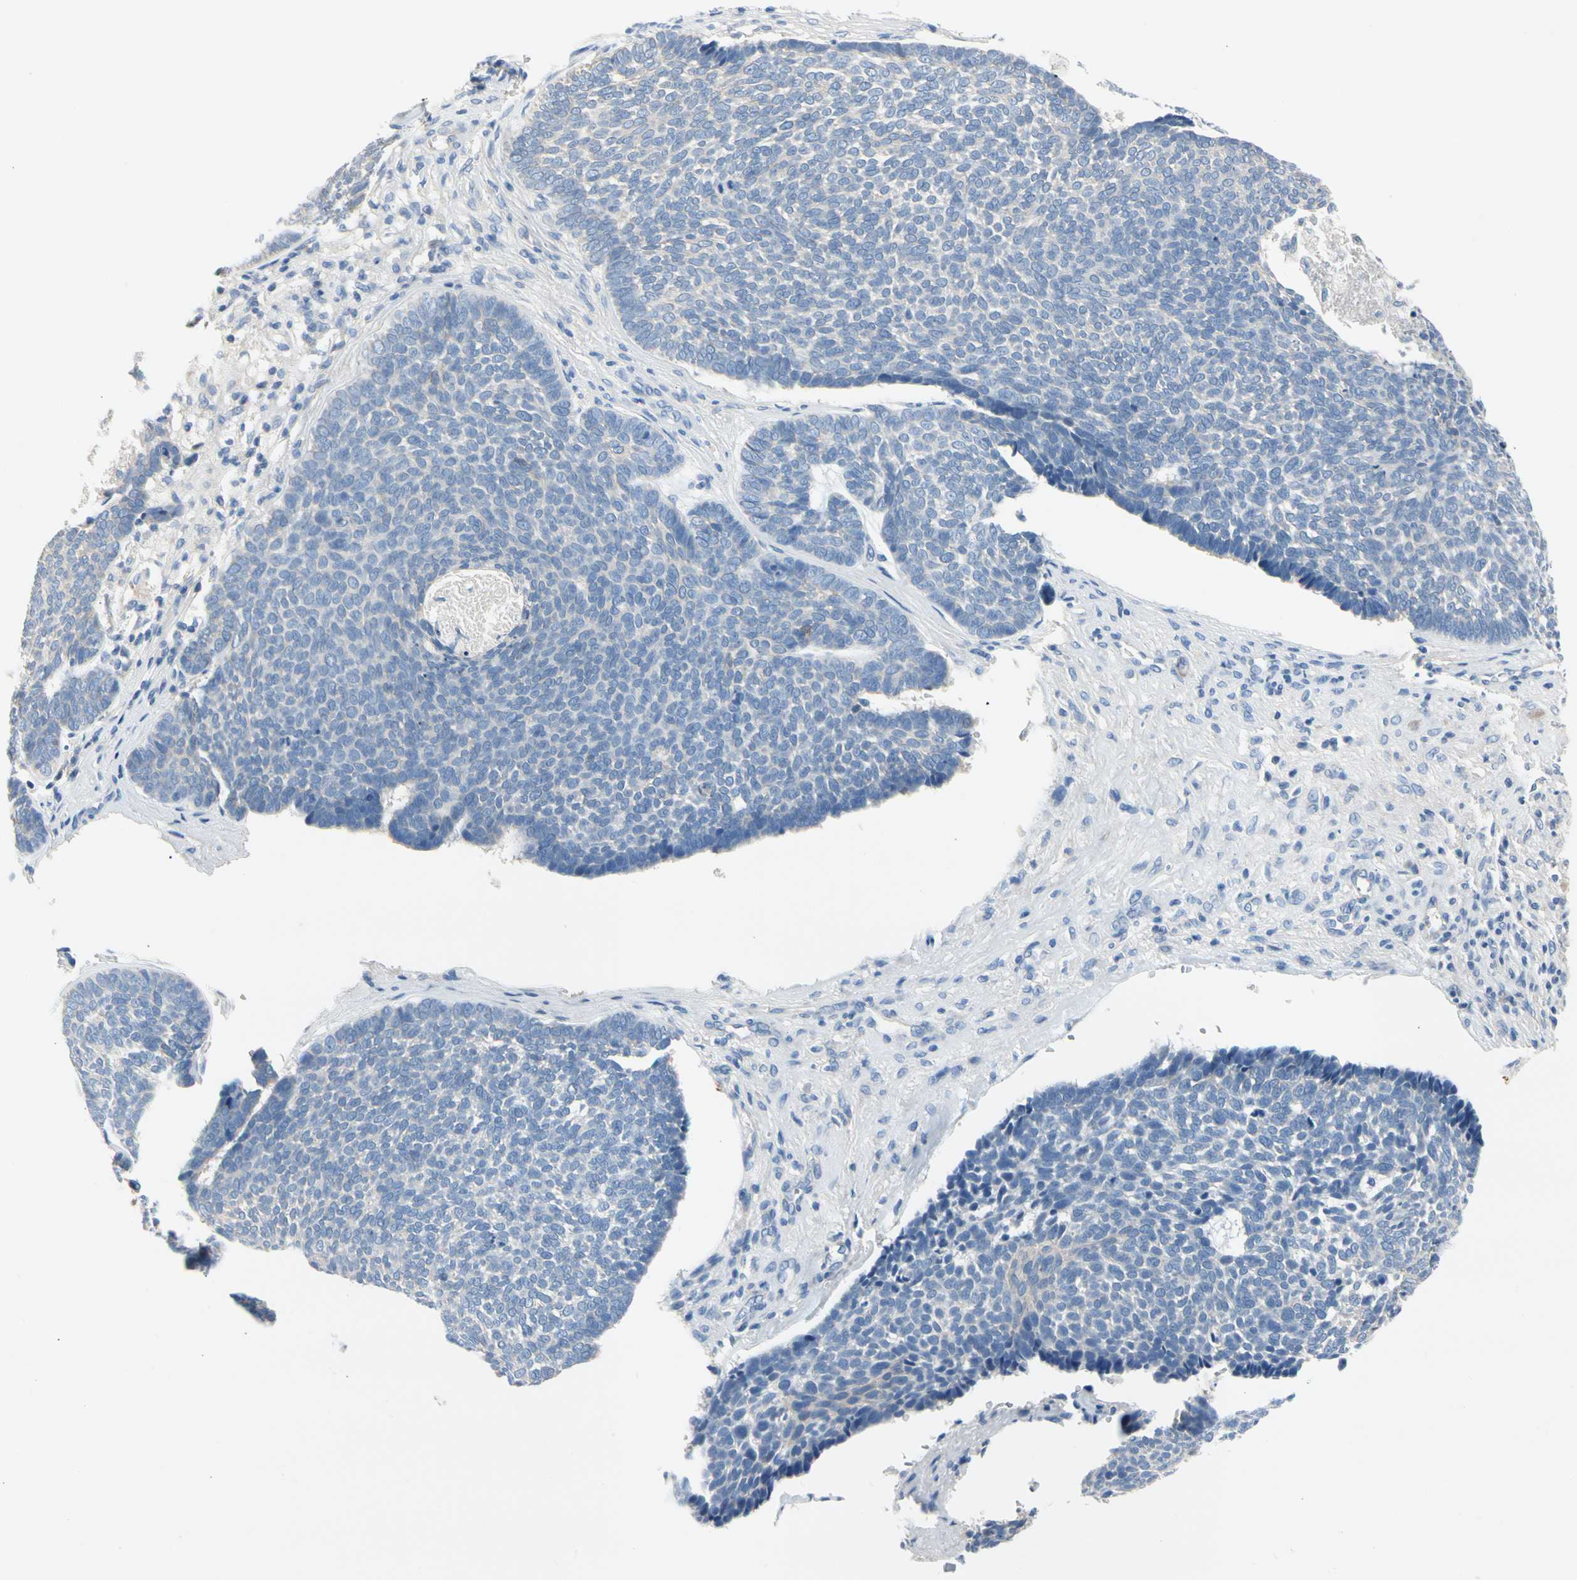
{"staining": {"intensity": "negative", "quantity": "none", "location": "none"}, "tissue": "skin cancer", "cell_type": "Tumor cells", "image_type": "cancer", "snomed": [{"axis": "morphology", "description": "Basal cell carcinoma"}, {"axis": "topography", "description": "Skin"}], "caption": "Skin cancer (basal cell carcinoma) was stained to show a protein in brown. There is no significant staining in tumor cells.", "gene": "CA14", "patient": {"sex": "male", "age": 84}}